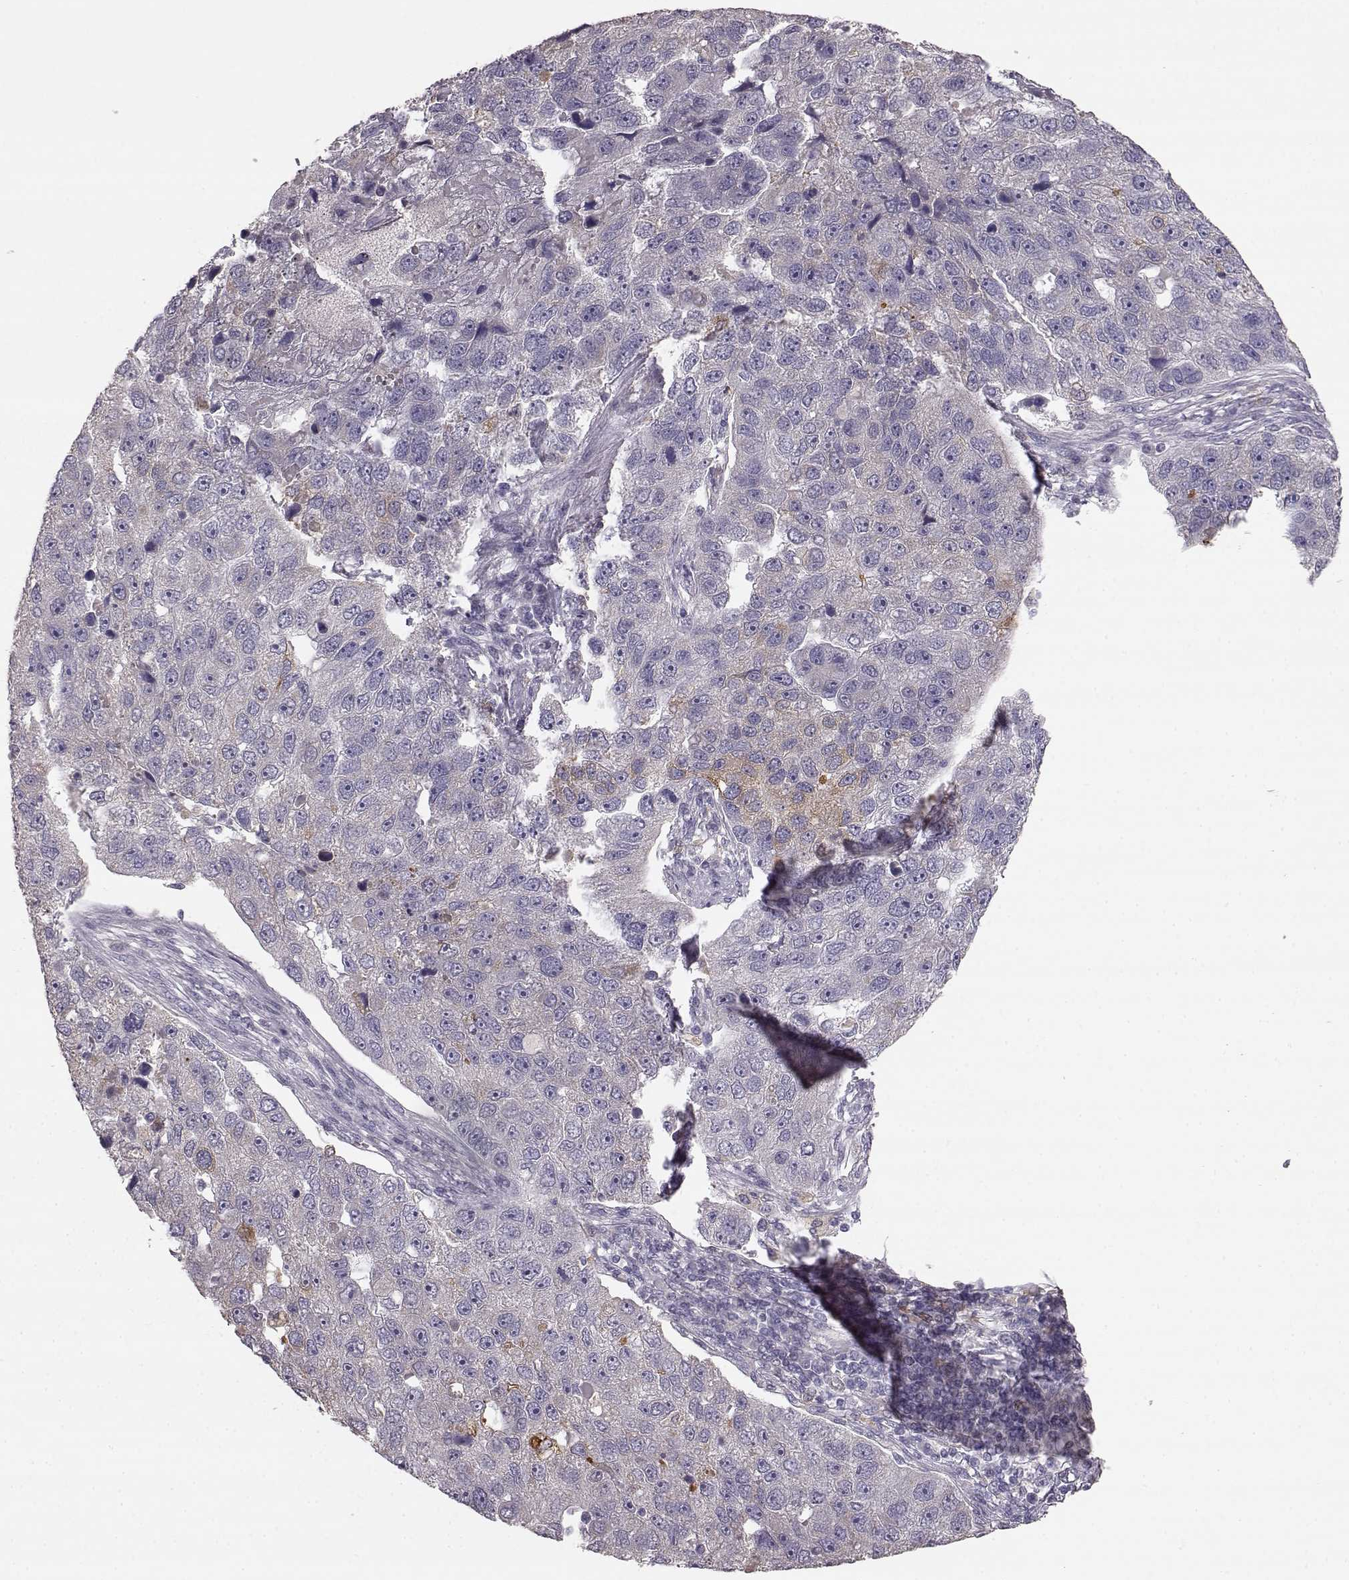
{"staining": {"intensity": "weak", "quantity": "<25%", "location": "cytoplasmic/membranous"}, "tissue": "pancreatic cancer", "cell_type": "Tumor cells", "image_type": "cancer", "snomed": [{"axis": "morphology", "description": "Adenocarcinoma, NOS"}, {"axis": "topography", "description": "Pancreas"}], "caption": "High power microscopy photomicrograph of an IHC histopathology image of pancreatic adenocarcinoma, revealing no significant expression in tumor cells.", "gene": "GHR", "patient": {"sex": "female", "age": 61}}